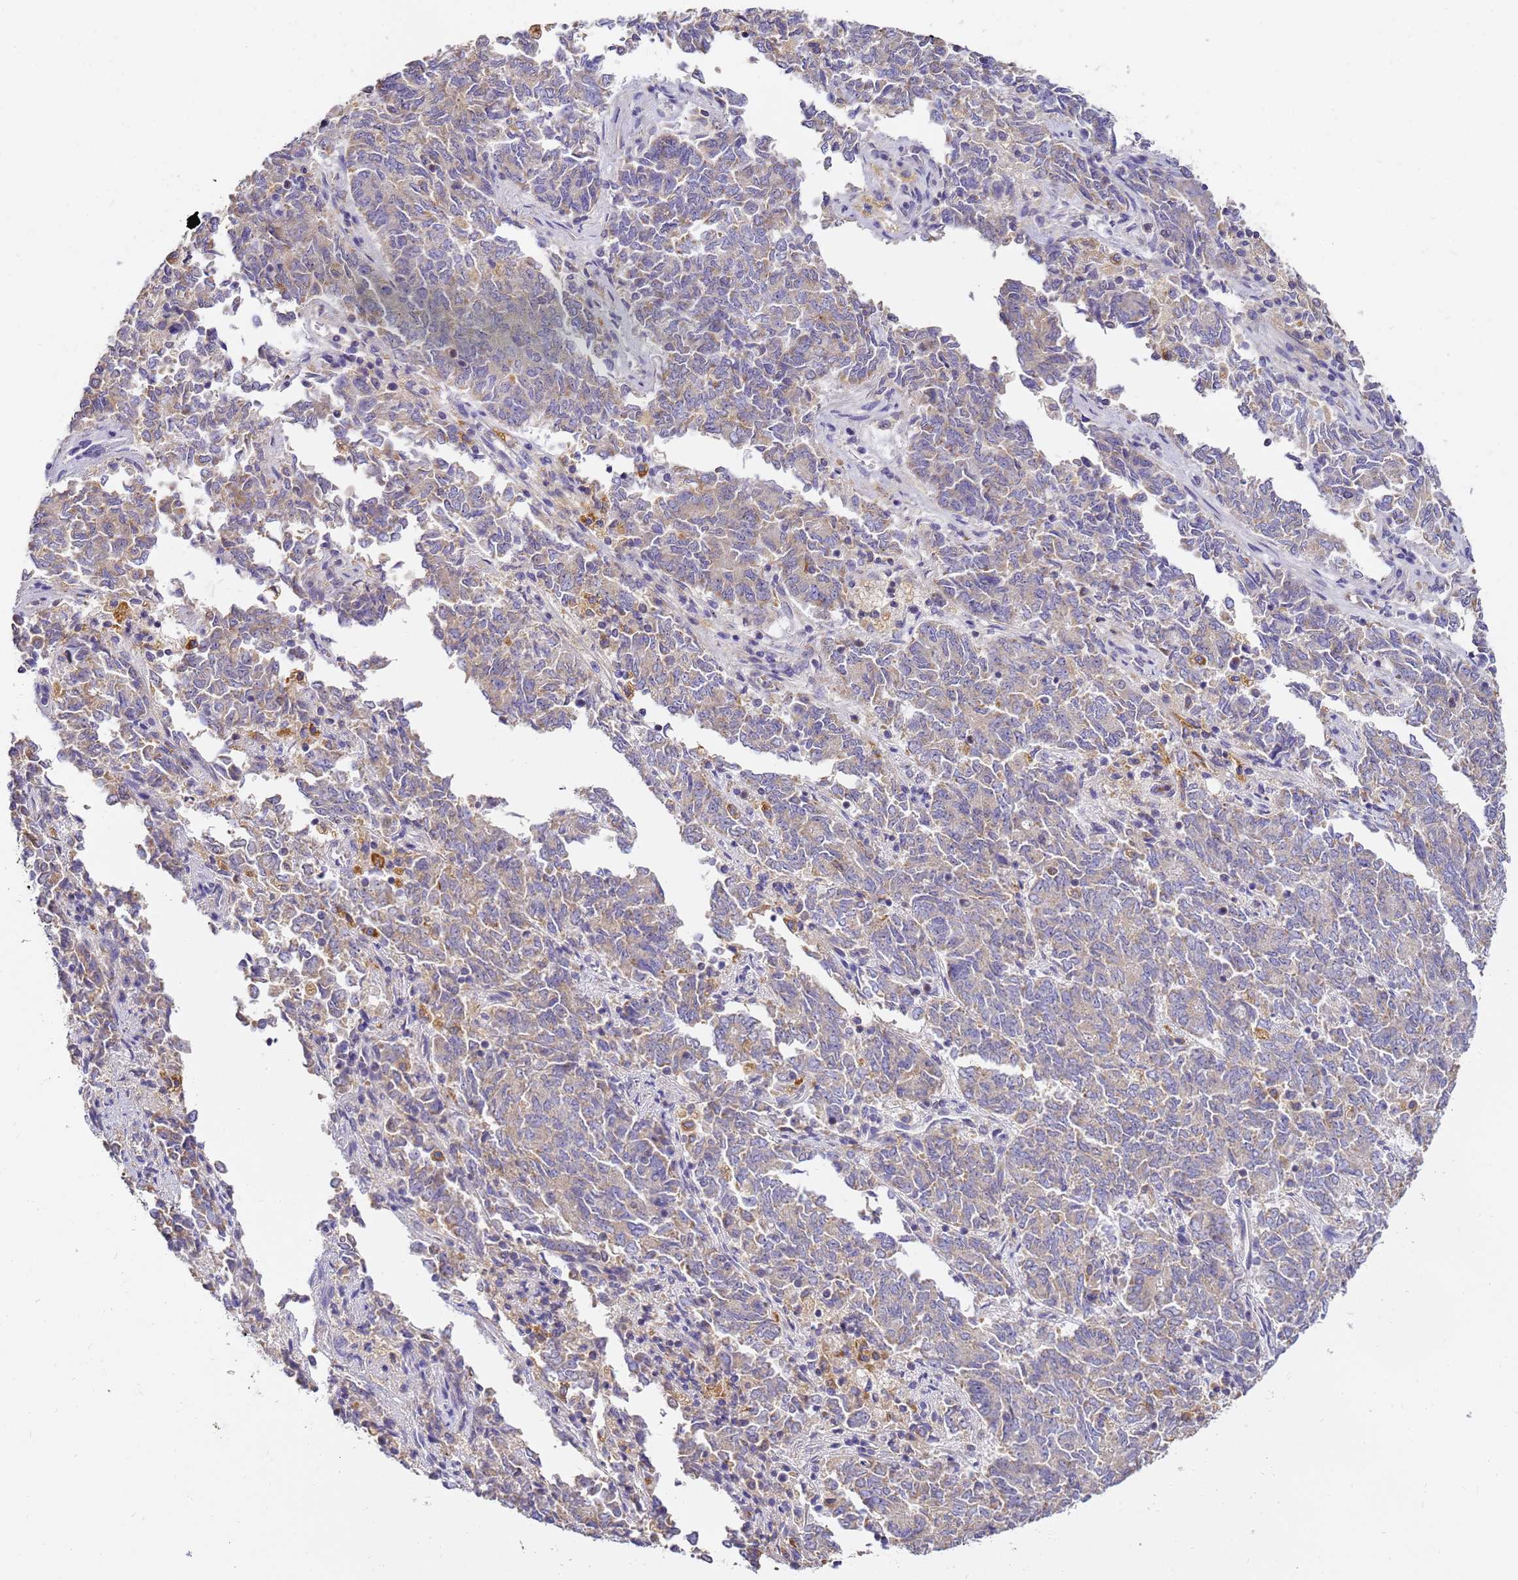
{"staining": {"intensity": "weak", "quantity": "25%-75%", "location": "cytoplasmic/membranous"}, "tissue": "endometrial cancer", "cell_type": "Tumor cells", "image_type": "cancer", "snomed": [{"axis": "morphology", "description": "Adenocarcinoma, NOS"}, {"axis": "topography", "description": "Endometrium"}], "caption": "Human endometrial adenocarcinoma stained for a protein (brown) demonstrates weak cytoplasmic/membranous positive expression in approximately 25%-75% of tumor cells.", "gene": "ARL8B", "patient": {"sex": "female", "age": 80}}